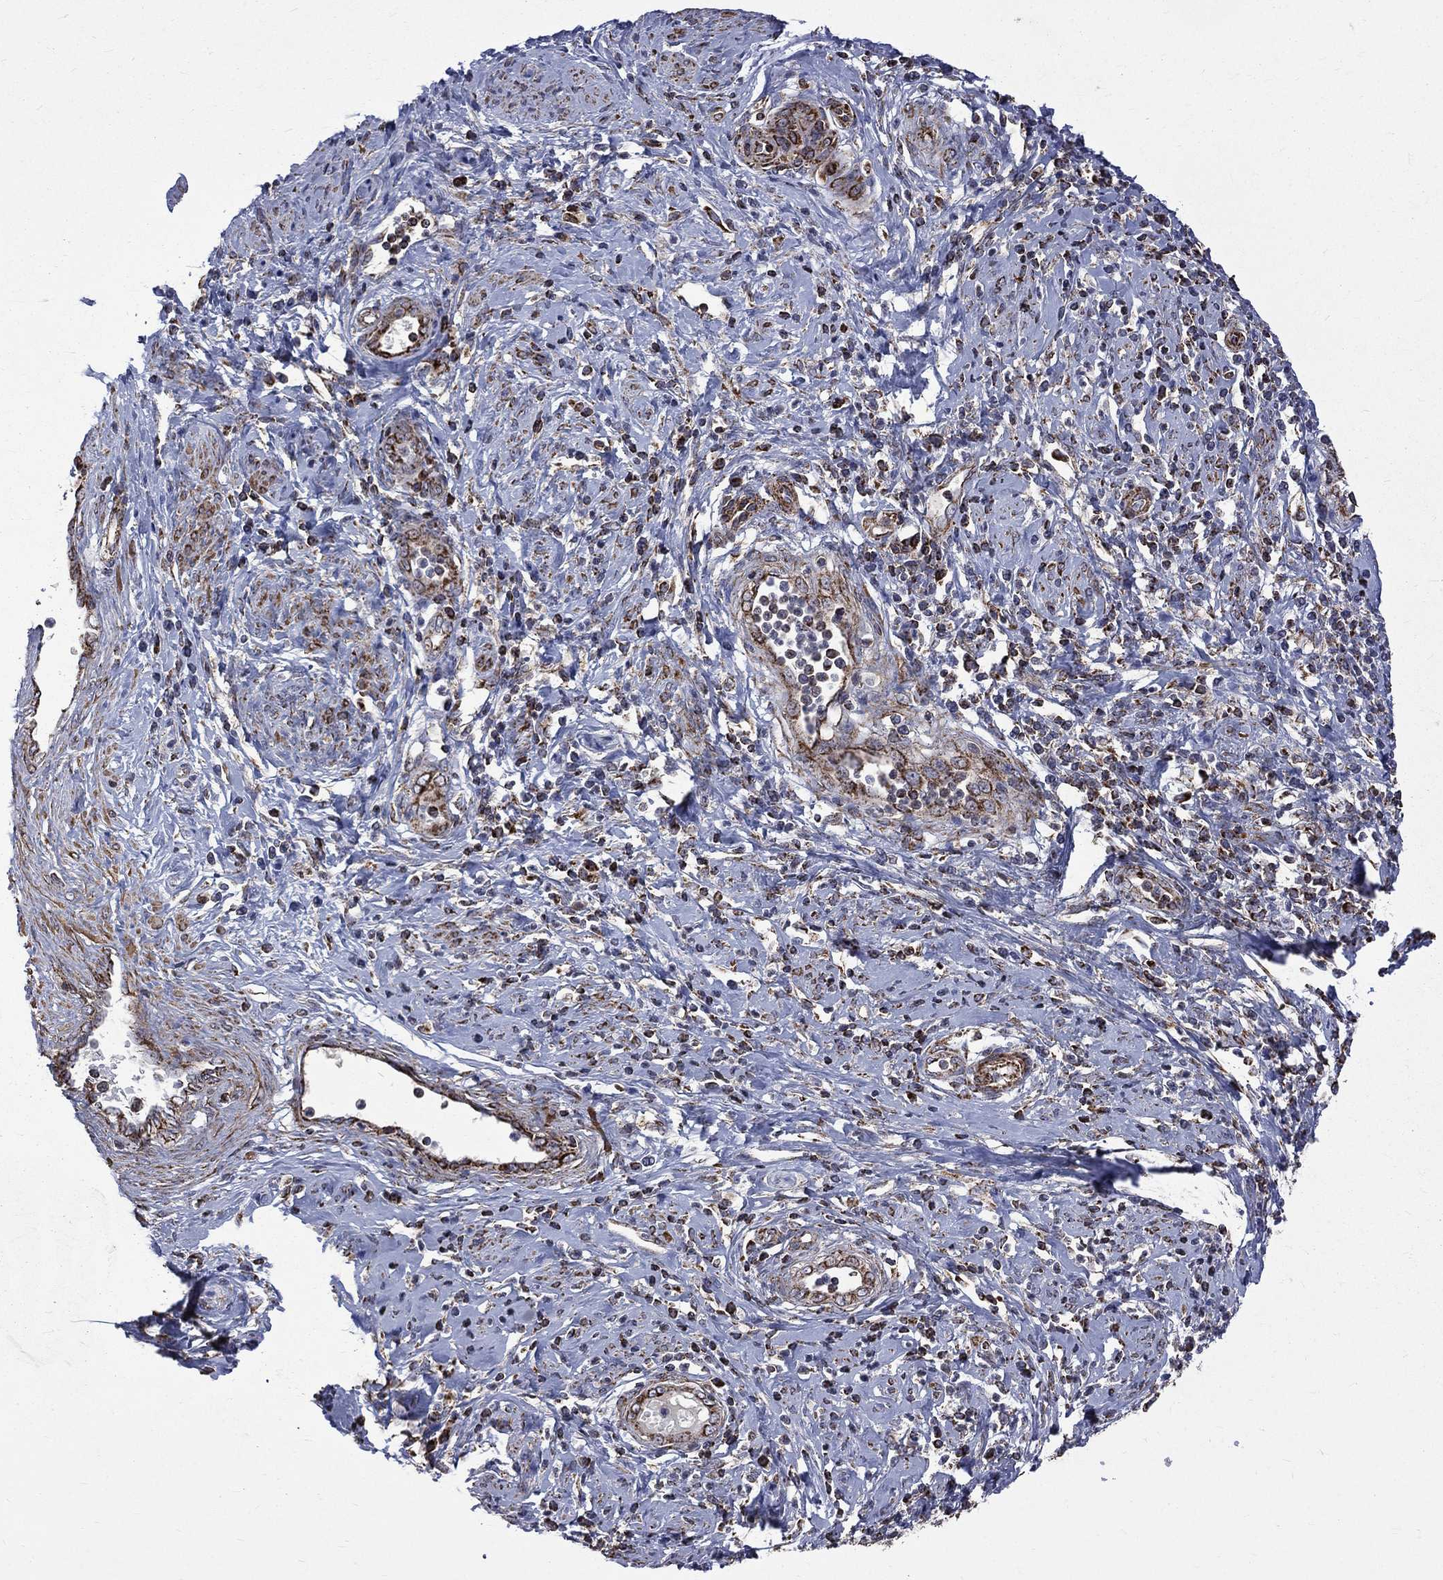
{"staining": {"intensity": "moderate", "quantity": "25%-75%", "location": "cytoplasmic/membranous"}, "tissue": "cervical cancer", "cell_type": "Tumor cells", "image_type": "cancer", "snomed": [{"axis": "morphology", "description": "Squamous cell carcinoma, NOS"}, {"axis": "topography", "description": "Cervix"}], "caption": "Human cervical squamous cell carcinoma stained with a protein marker demonstrates moderate staining in tumor cells.", "gene": "GOT2", "patient": {"sex": "female", "age": 26}}